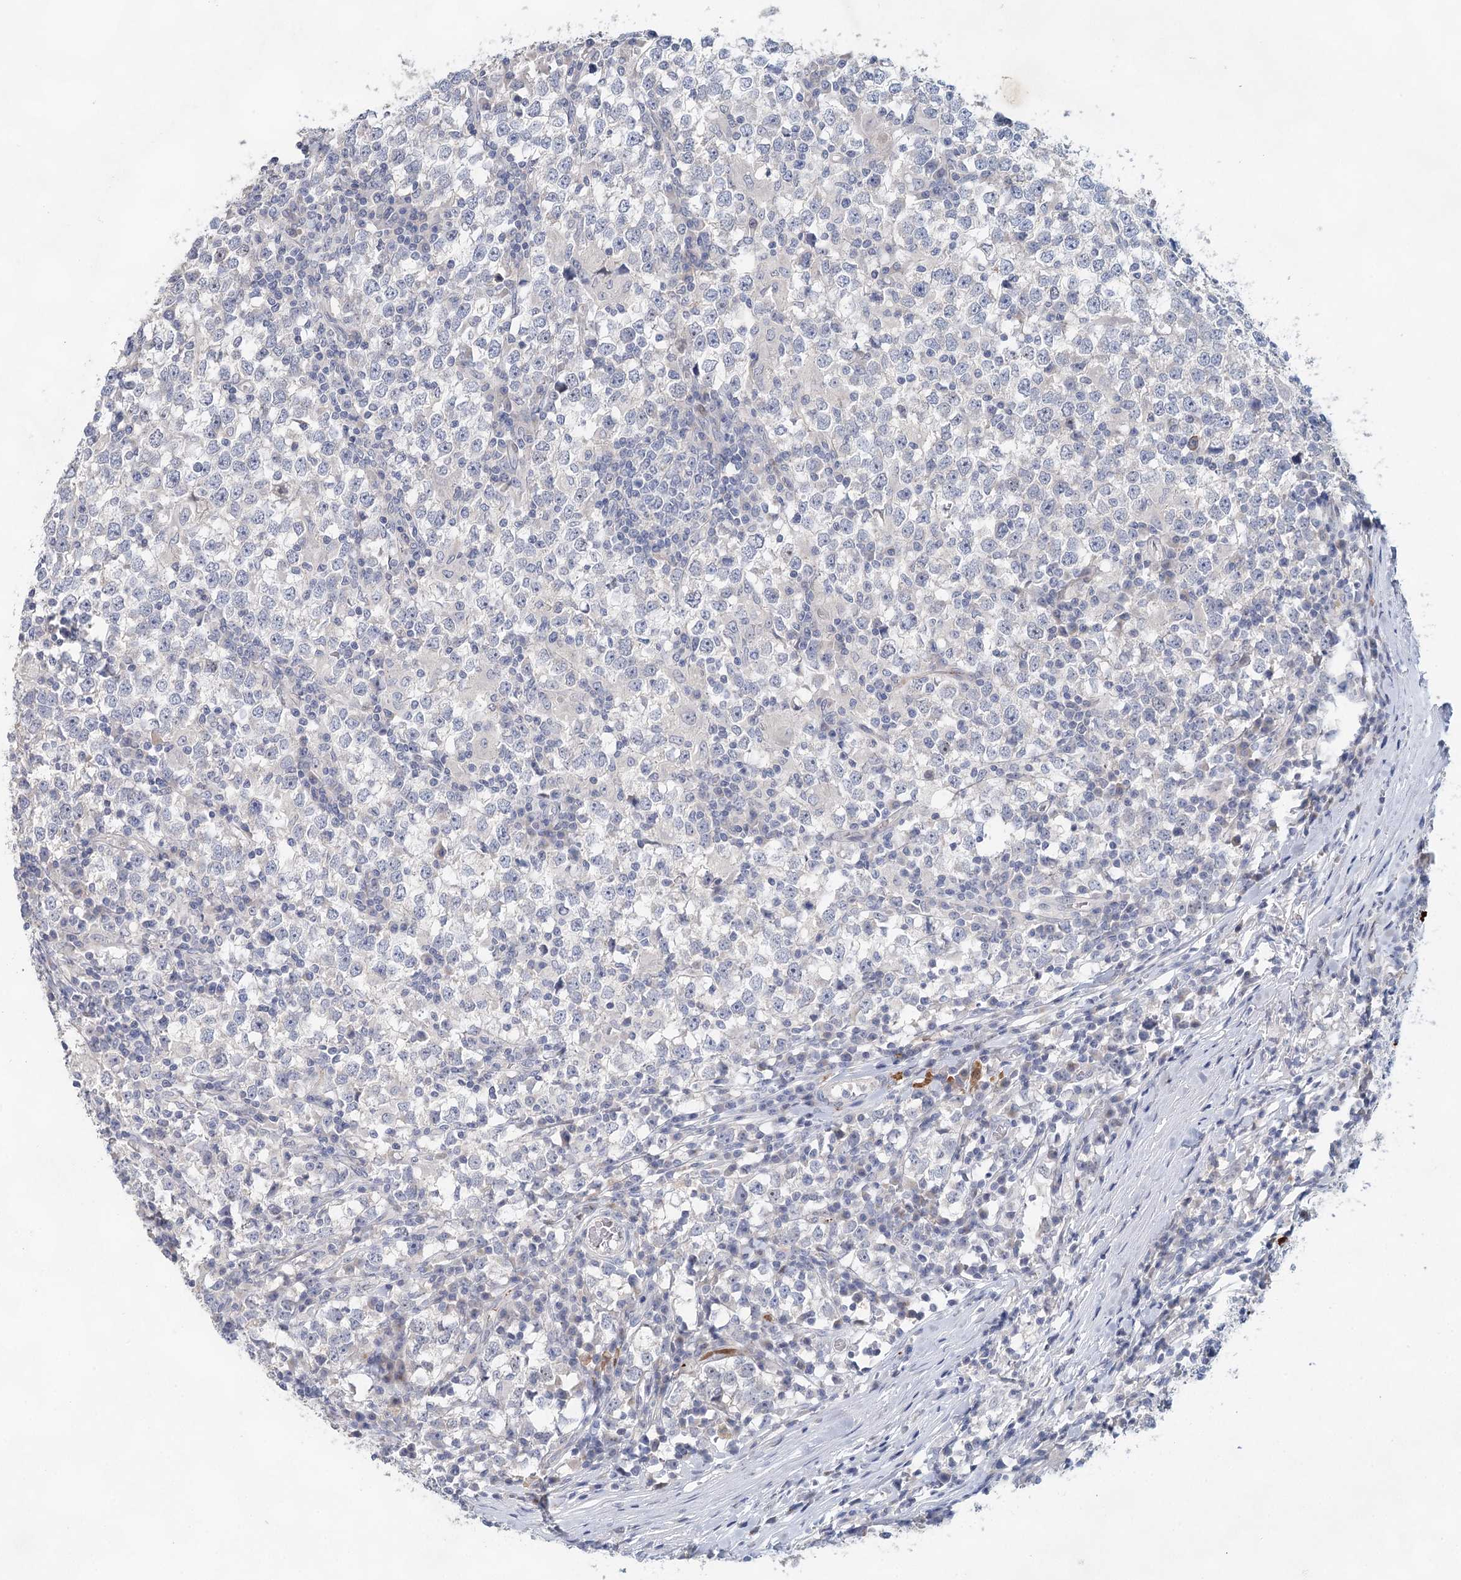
{"staining": {"intensity": "negative", "quantity": "none", "location": "none"}, "tissue": "testis cancer", "cell_type": "Tumor cells", "image_type": "cancer", "snomed": [{"axis": "morphology", "description": "Seminoma, NOS"}, {"axis": "topography", "description": "Testis"}], "caption": "High power microscopy micrograph of an immunohistochemistry image of seminoma (testis), revealing no significant staining in tumor cells.", "gene": "SLC19A3", "patient": {"sex": "male", "age": 65}}